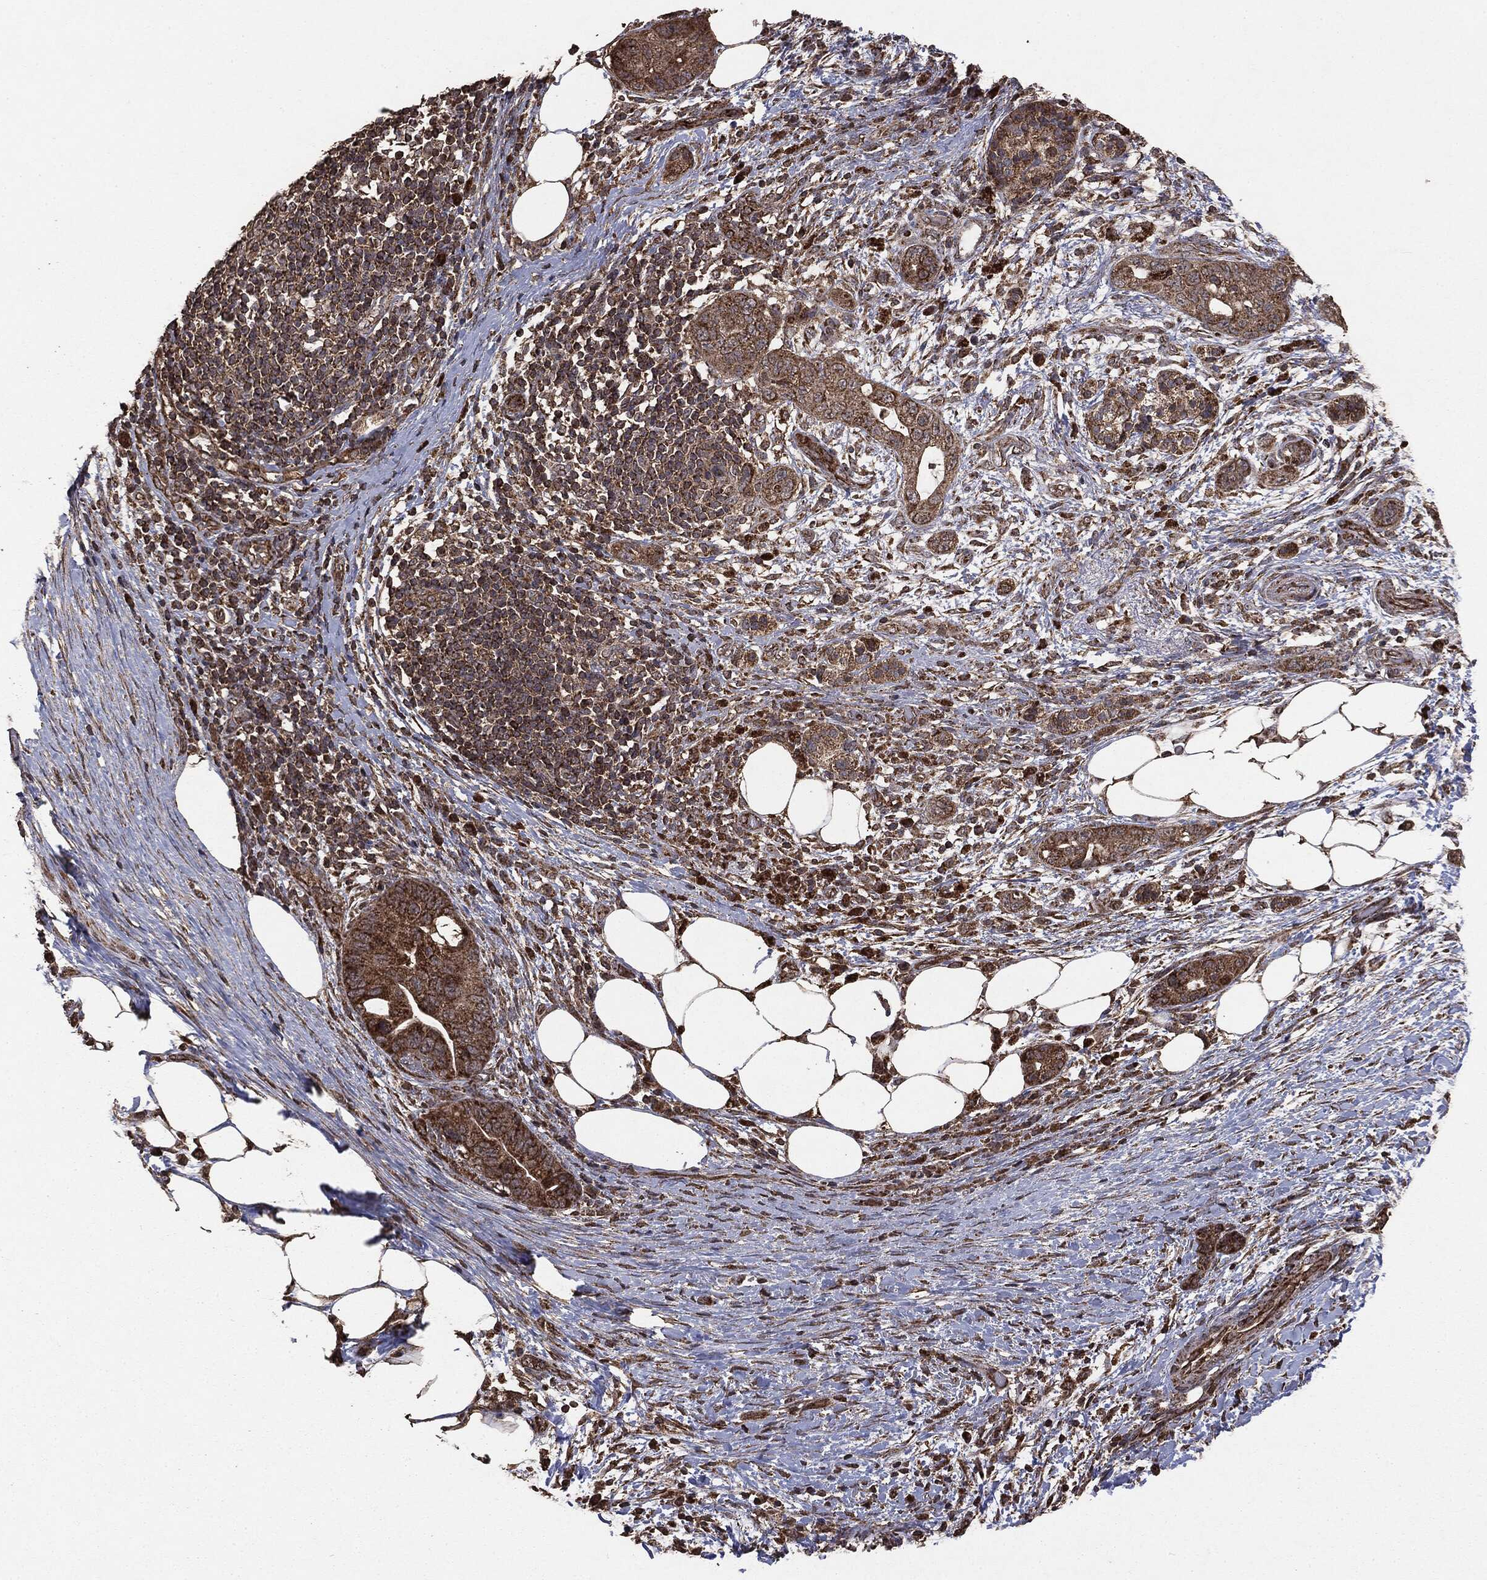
{"staining": {"intensity": "moderate", "quantity": ">75%", "location": "cytoplasmic/membranous"}, "tissue": "pancreatic cancer", "cell_type": "Tumor cells", "image_type": "cancer", "snomed": [{"axis": "morphology", "description": "Adenocarcinoma, NOS"}, {"axis": "topography", "description": "Pancreas"}], "caption": "This histopathology image shows immunohistochemistry staining of human pancreatic cancer, with medium moderate cytoplasmic/membranous staining in approximately >75% of tumor cells.", "gene": "MTOR", "patient": {"sex": "female", "age": 72}}